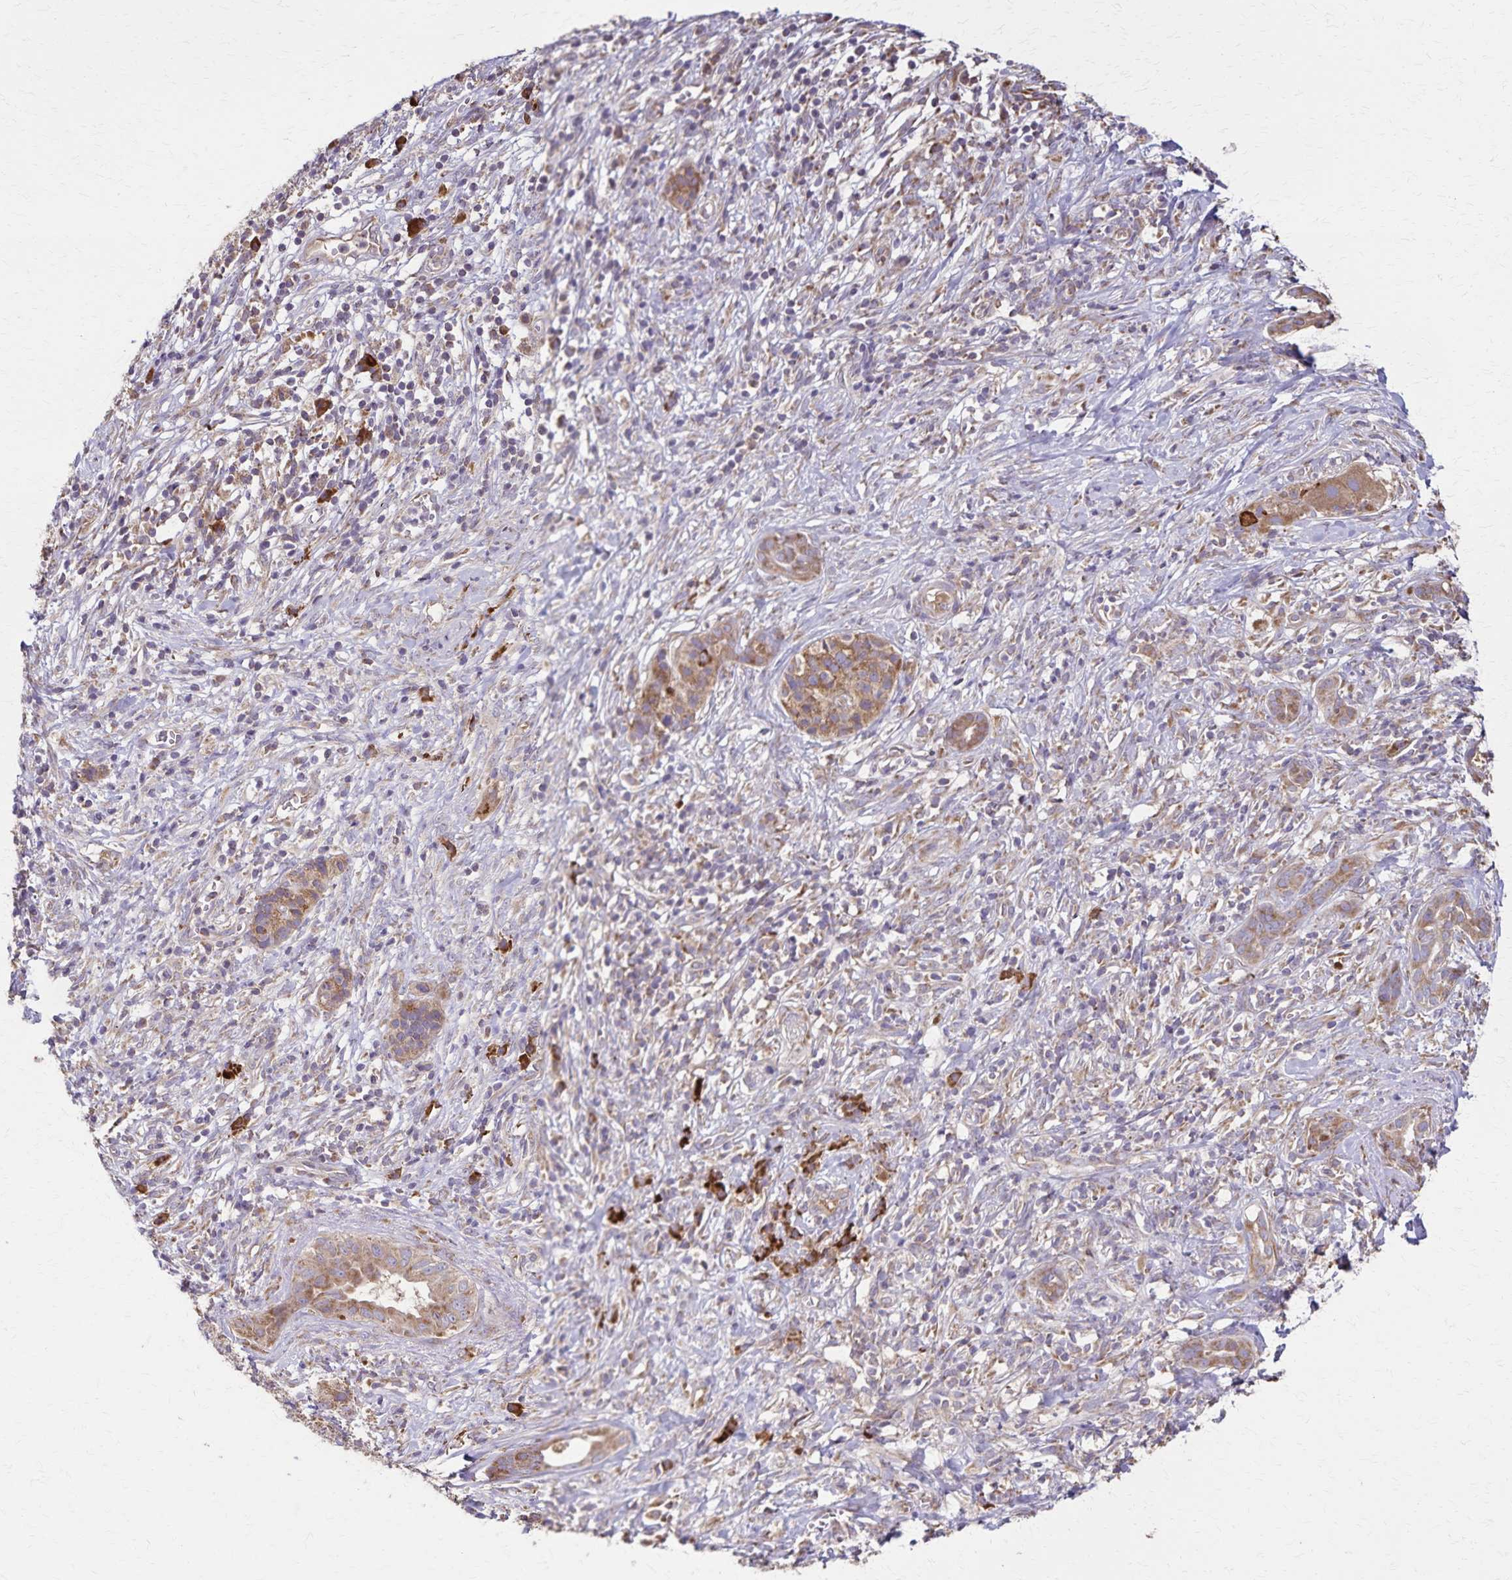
{"staining": {"intensity": "moderate", "quantity": ">75%", "location": "cytoplasmic/membranous"}, "tissue": "pancreatic cancer", "cell_type": "Tumor cells", "image_type": "cancer", "snomed": [{"axis": "morphology", "description": "Adenocarcinoma, NOS"}, {"axis": "topography", "description": "Pancreas"}], "caption": "Immunohistochemistry (DAB) staining of human pancreatic cancer shows moderate cytoplasmic/membranous protein expression in approximately >75% of tumor cells.", "gene": "RNF10", "patient": {"sex": "male", "age": 61}}